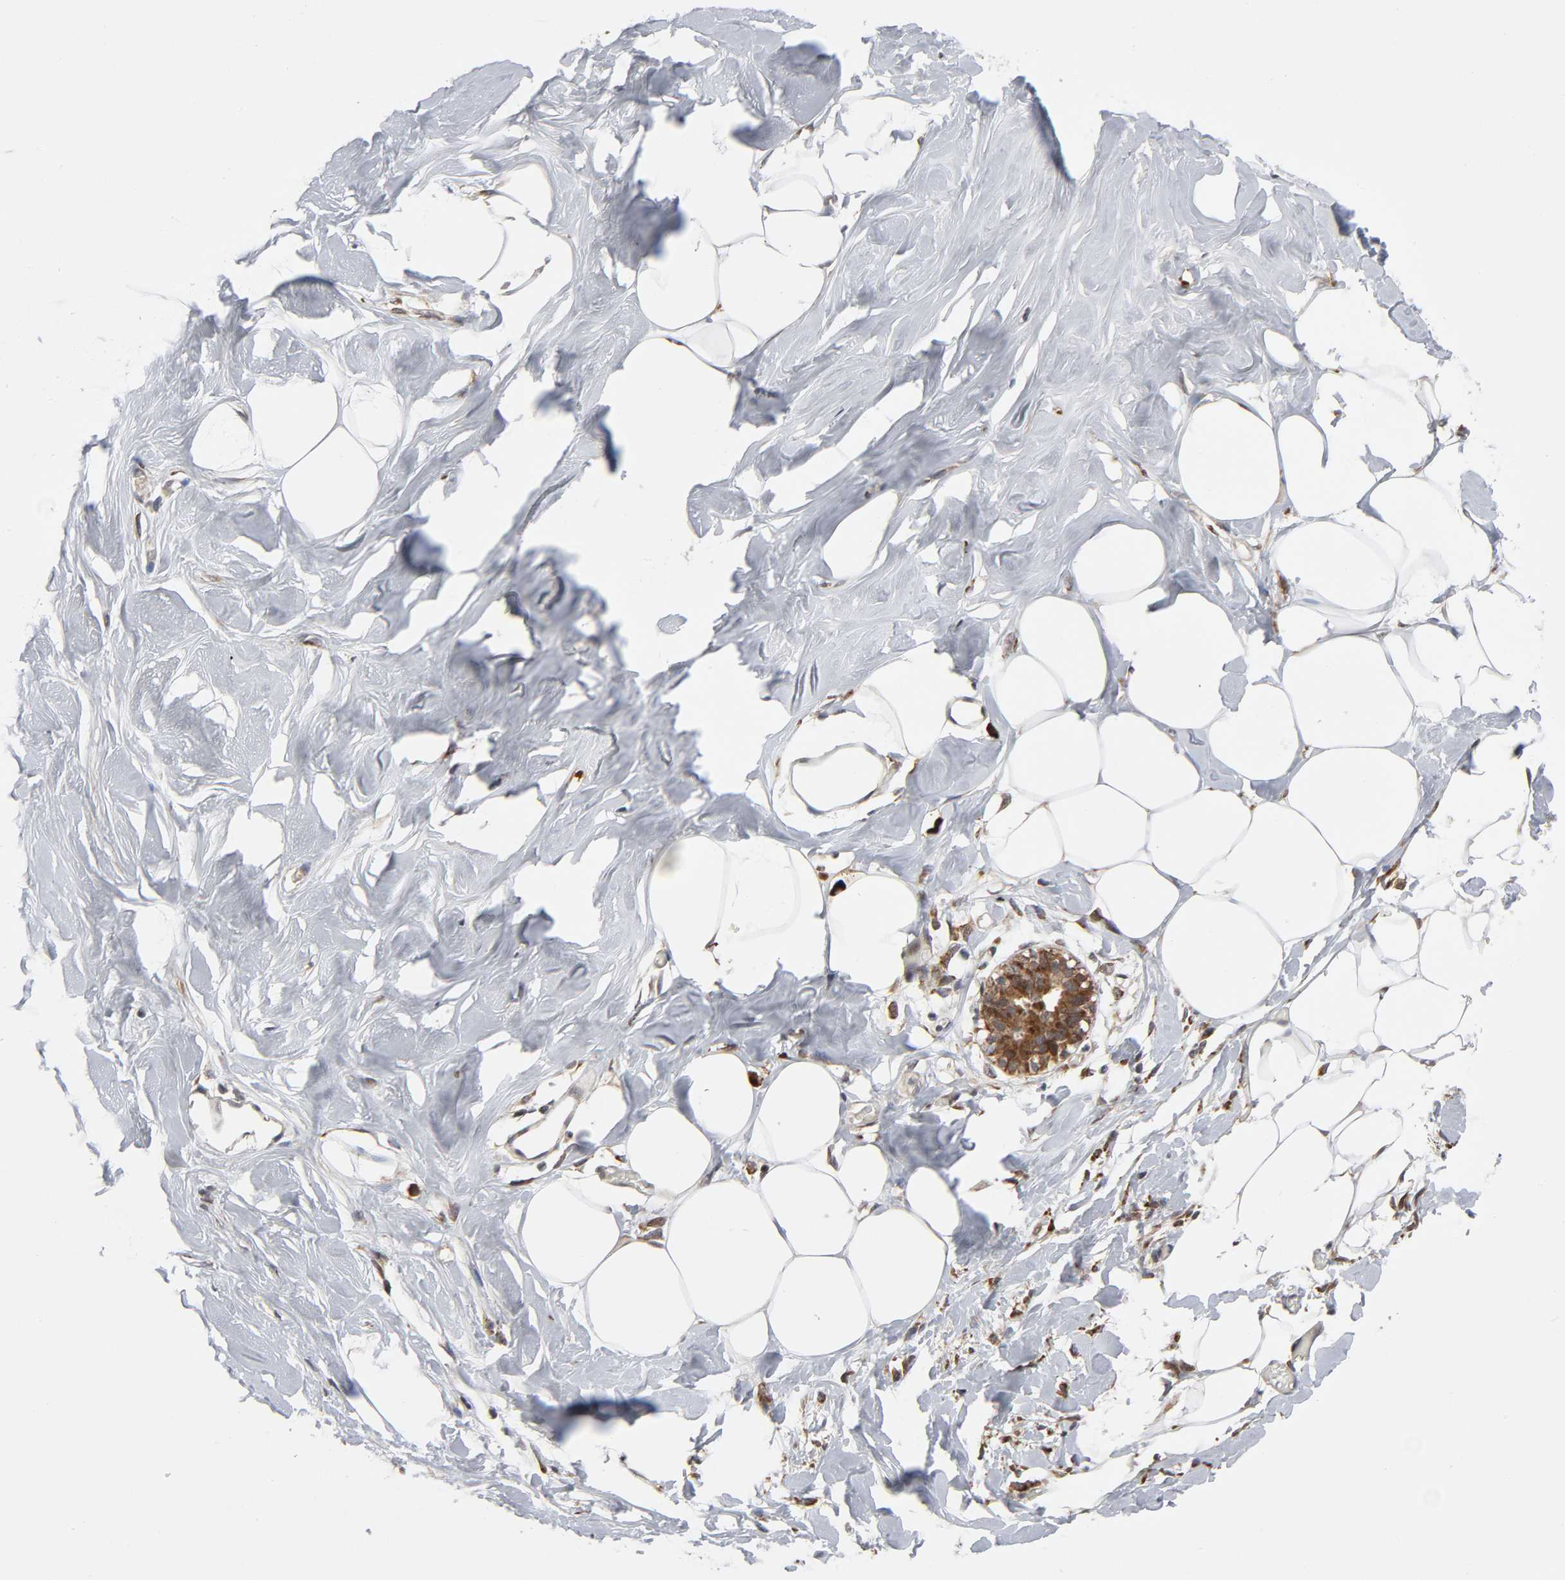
{"staining": {"intensity": "negative", "quantity": "none", "location": "none"}, "tissue": "breast", "cell_type": "Adipocytes", "image_type": "normal", "snomed": [{"axis": "morphology", "description": "Normal tissue, NOS"}, {"axis": "topography", "description": "Breast"}, {"axis": "topography", "description": "Adipose tissue"}], "caption": "This is a micrograph of IHC staining of benign breast, which shows no expression in adipocytes. (Immunohistochemistry (ihc), brightfield microscopy, high magnification).", "gene": "SLC30A9", "patient": {"sex": "female", "age": 25}}